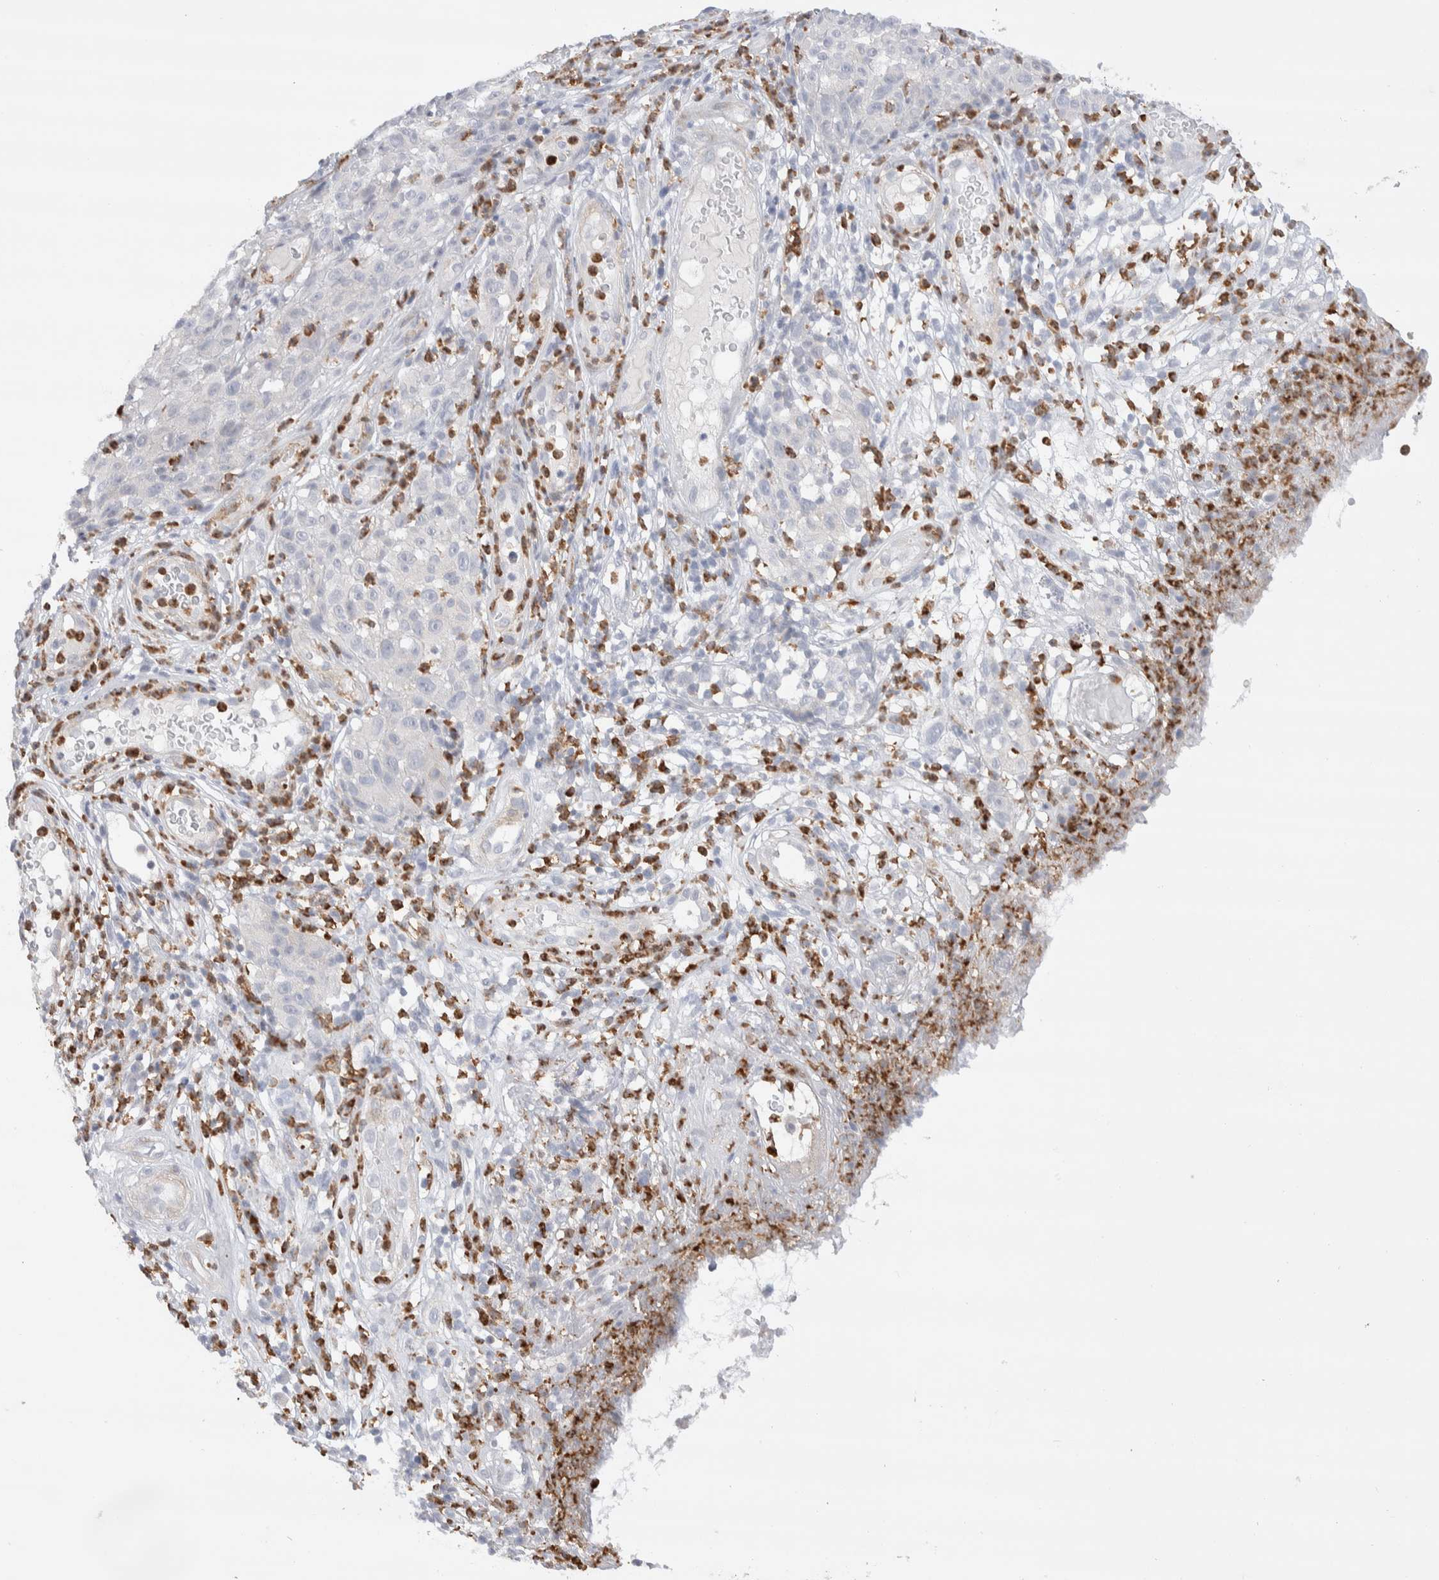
{"staining": {"intensity": "negative", "quantity": "none", "location": "none"}, "tissue": "melanoma", "cell_type": "Tumor cells", "image_type": "cancer", "snomed": [{"axis": "morphology", "description": "Malignant melanoma, NOS"}, {"axis": "topography", "description": "Skin"}], "caption": "This is an IHC photomicrograph of melanoma. There is no expression in tumor cells.", "gene": "SEPTIN4", "patient": {"sex": "female", "age": 82}}